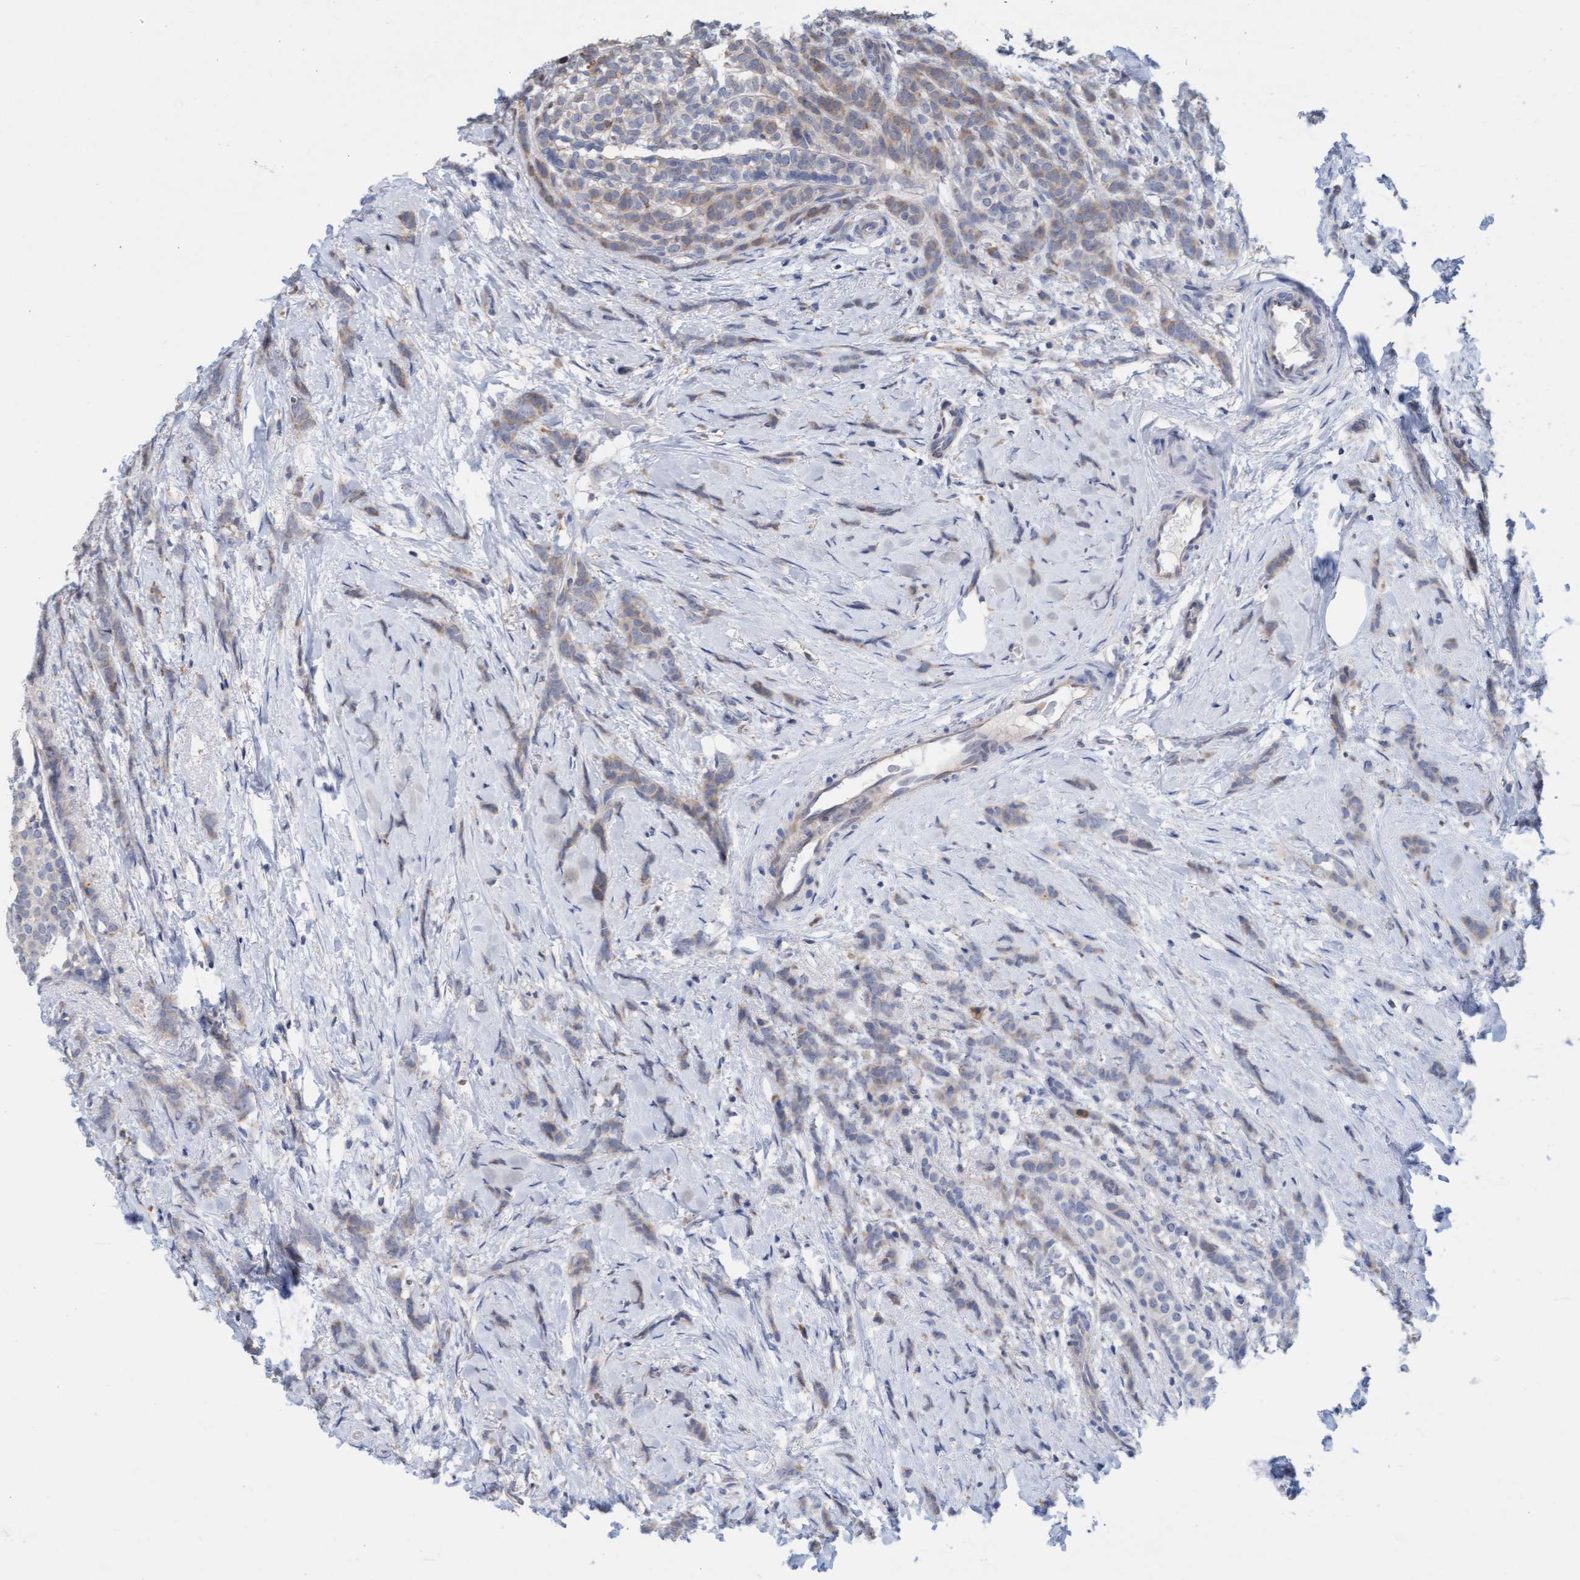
{"staining": {"intensity": "weak", "quantity": ">75%", "location": "cytoplasmic/membranous"}, "tissue": "breast cancer", "cell_type": "Tumor cells", "image_type": "cancer", "snomed": [{"axis": "morphology", "description": "Lobular carcinoma, in situ"}, {"axis": "morphology", "description": "Lobular carcinoma"}, {"axis": "topography", "description": "Breast"}], "caption": "Weak cytoplasmic/membranous expression for a protein is appreciated in approximately >75% of tumor cells of breast cancer (lobular carcinoma) using immunohistochemistry.", "gene": "MMP8", "patient": {"sex": "female", "age": 41}}